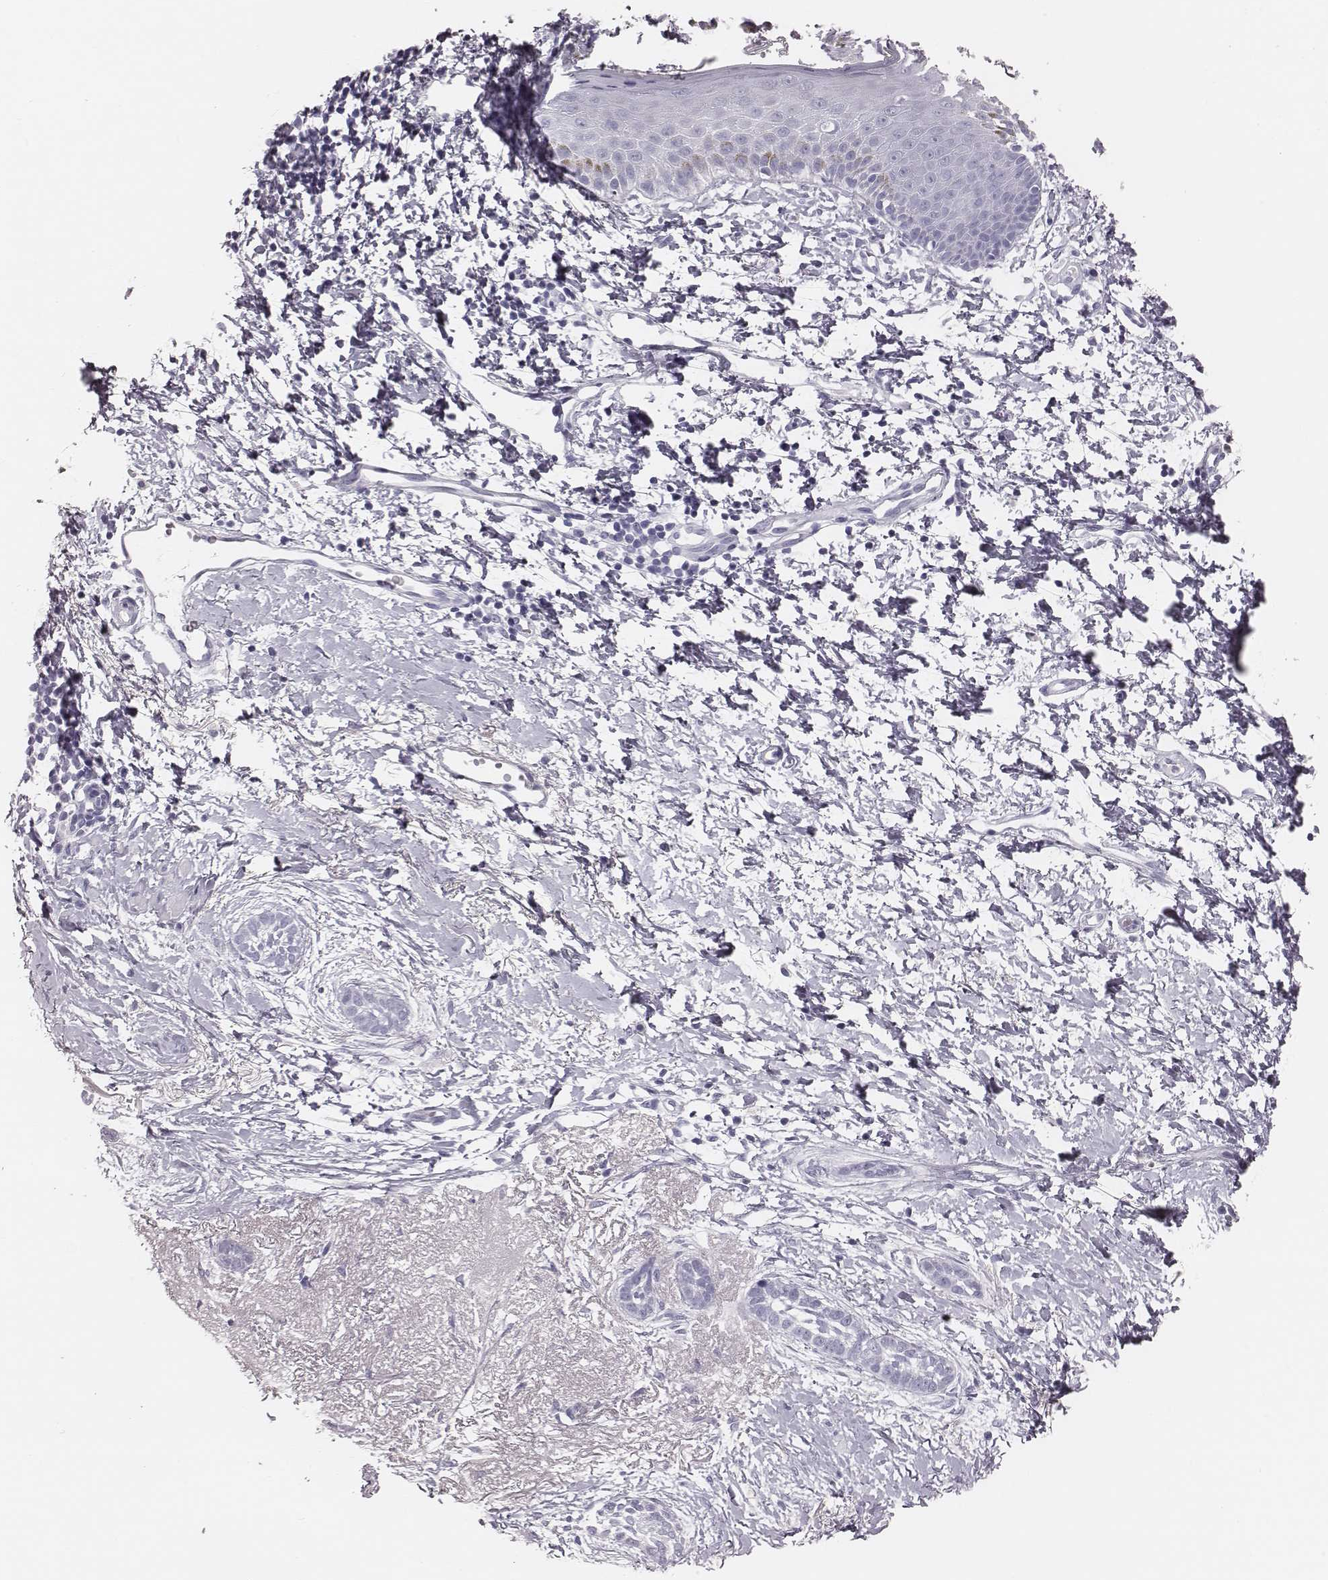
{"staining": {"intensity": "negative", "quantity": "none", "location": "none"}, "tissue": "skin cancer", "cell_type": "Tumor cells", "image_type": "cancer", "snomed": [{"axis": "morphology", "description": "Normal tissue, NOS"}, {"axis": "morphology", "description": "Basal cell carcinoma"}, {"axis": "topography", "description": "Skin"}], "caption": "Immunohistochemical staining of human skin basal cell carcinoma displays no significant staining in tumor cells.", "gene": "CSH1", "patient": {"sex": "male", "age": 84}}